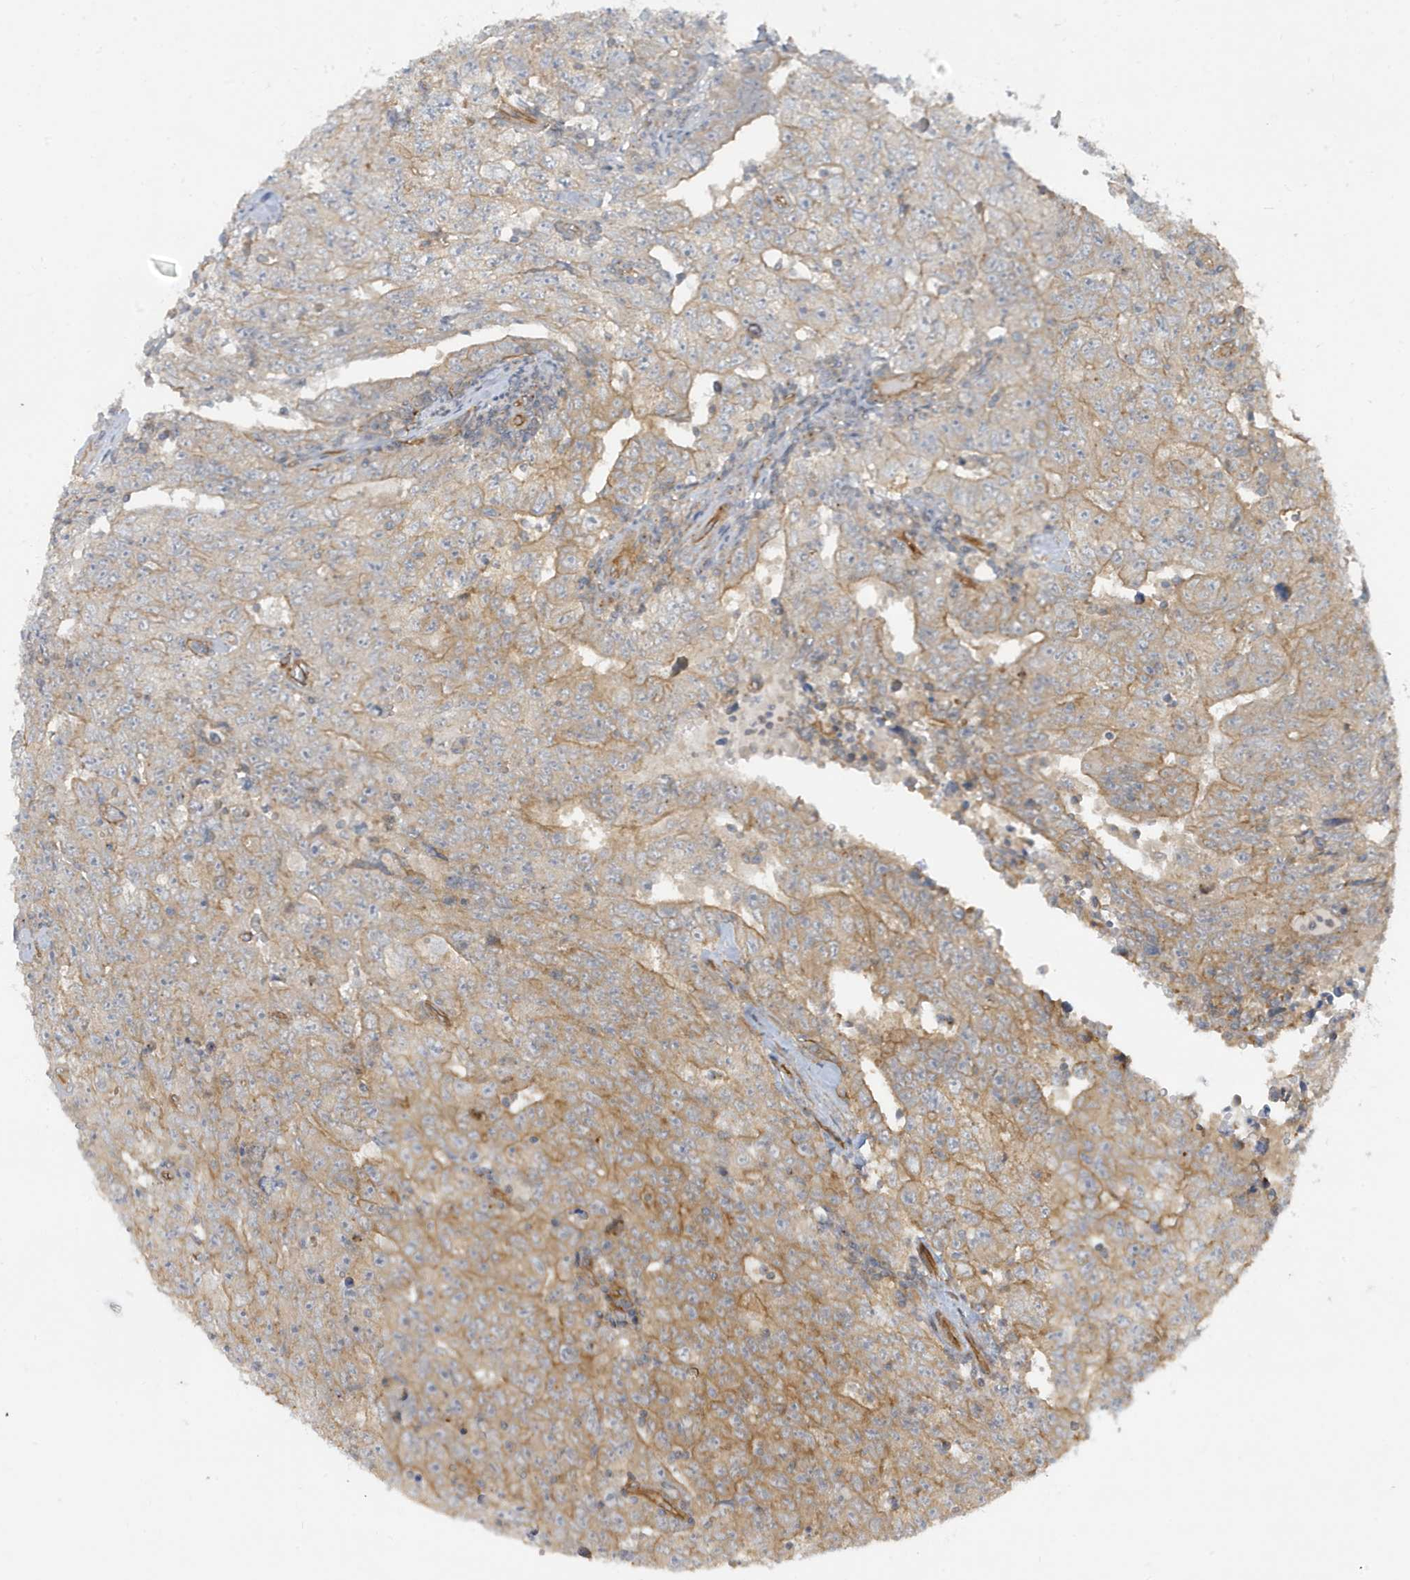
{"staining": {"intensity": "moderate", "quantity": "25%-75%", "location": "cytoplasmic/membranous"}, "tissue": "testis cancer", "cell_type": "Tumor cells", "image_type": "cancer", "snomed": [{"axis": "morphology", "description": "Carcinoma, Embryonal, NOS"}, {"axis": "topography", "description": "Testis"}], "caption": "Immunohistochemical staining of testis embryonal carcinoma exhibits moderate cytoplasmic/membranous protein positivity in approximately 25%-75% of tumor cells.", "gene": "ATP23", "patient": {"sex": "male", "age": 26}}